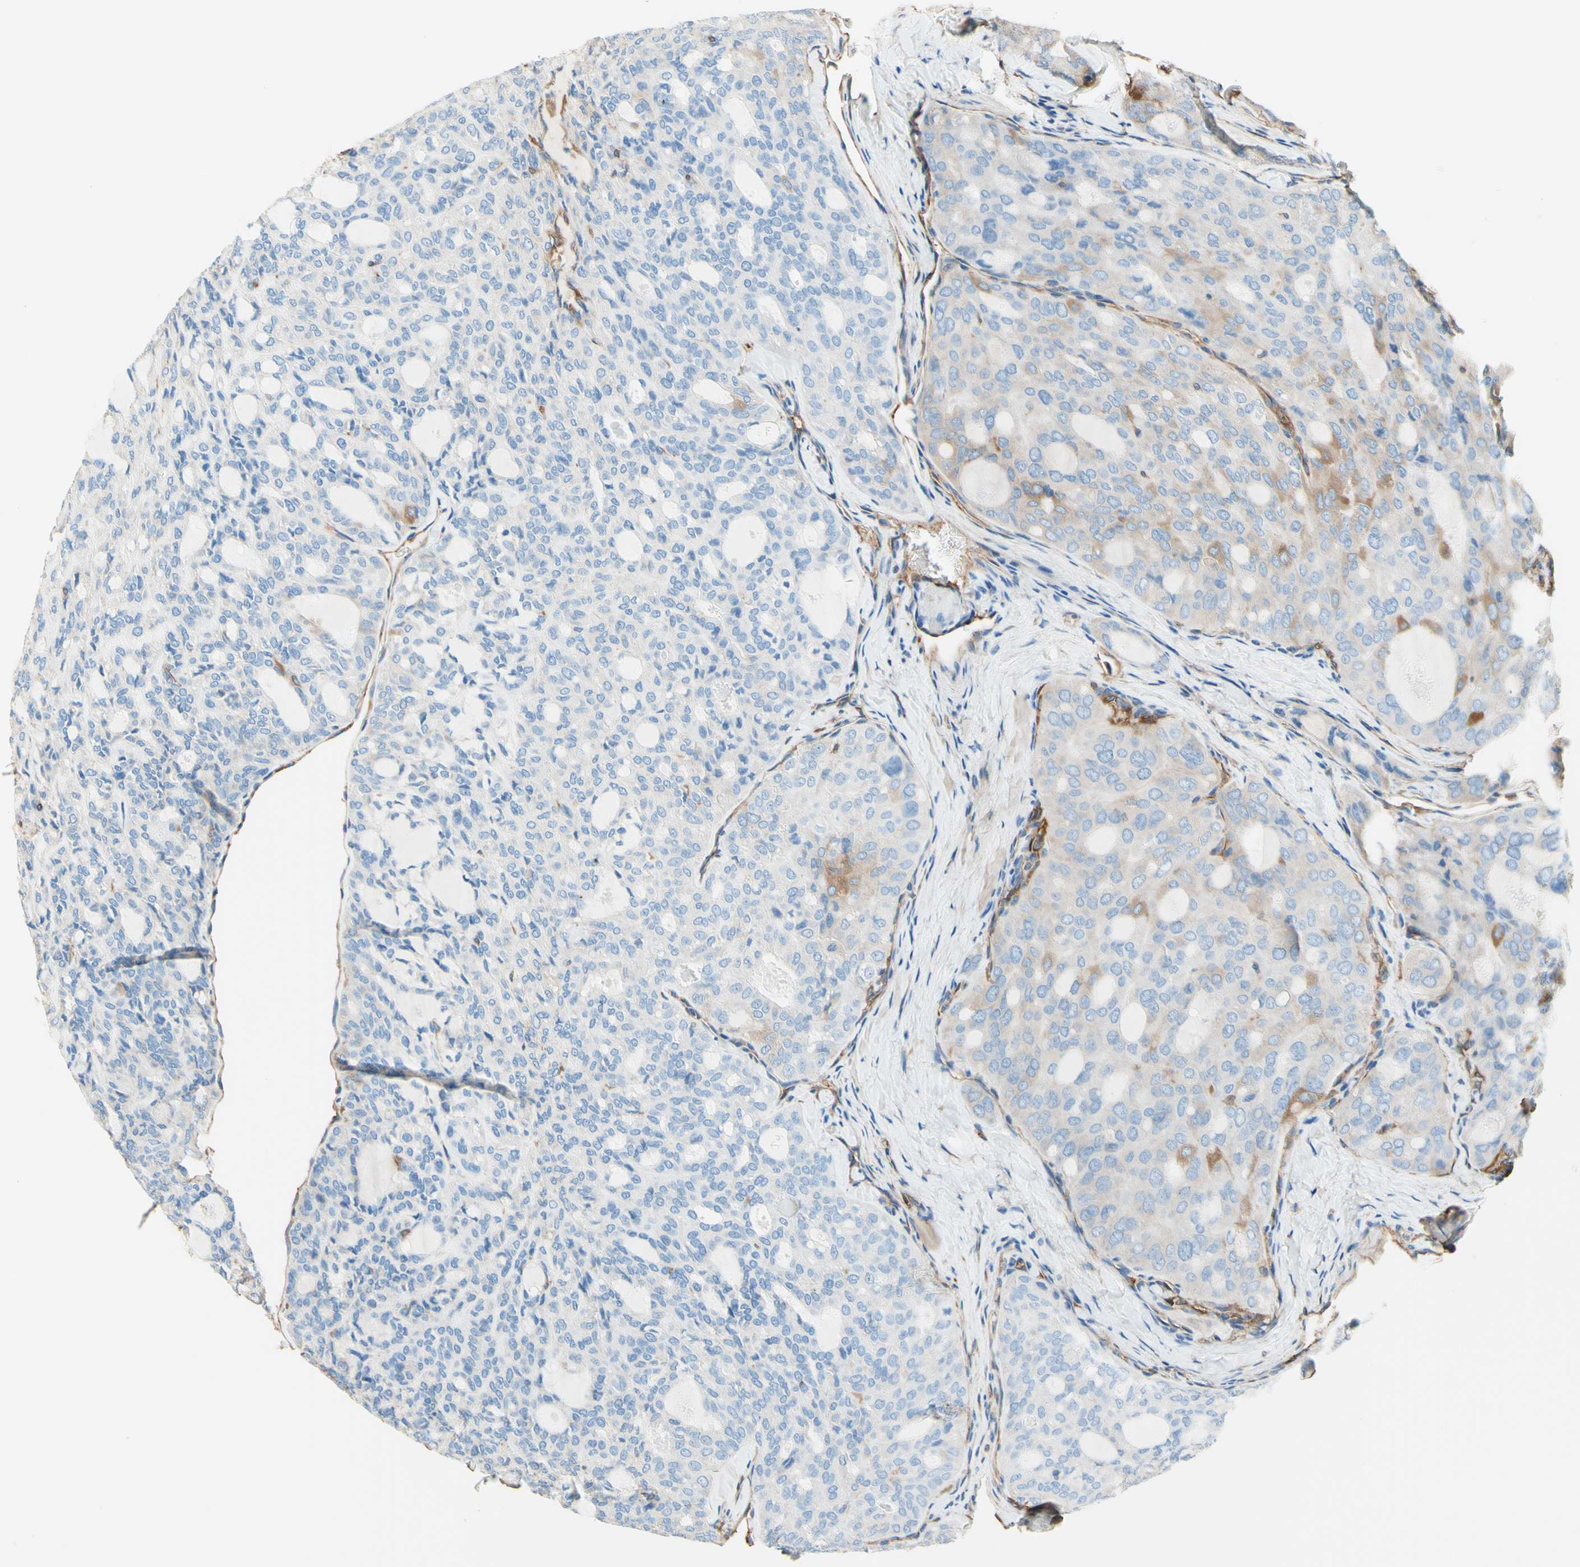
{"staining": {"intensity": "weak", "quantity": "<25%", "location": "cytoplasmic/membranous"}, "tissue": "thyroid cancer", "cell_type": "Tumor cells", "image_type": "cancer", "snomed": [{"axis": "morphology", "description": "Follicular adenoma carcinoma, NOS"}, {"axis": "topography", "description": "Thyroid gland"}], "caption": "There is no significant expression in tumor cells of follicular adenoma carcinoma (thyroid).", "gene": "DPYSL3", "patient": {"sex": "male", "age": 75}}